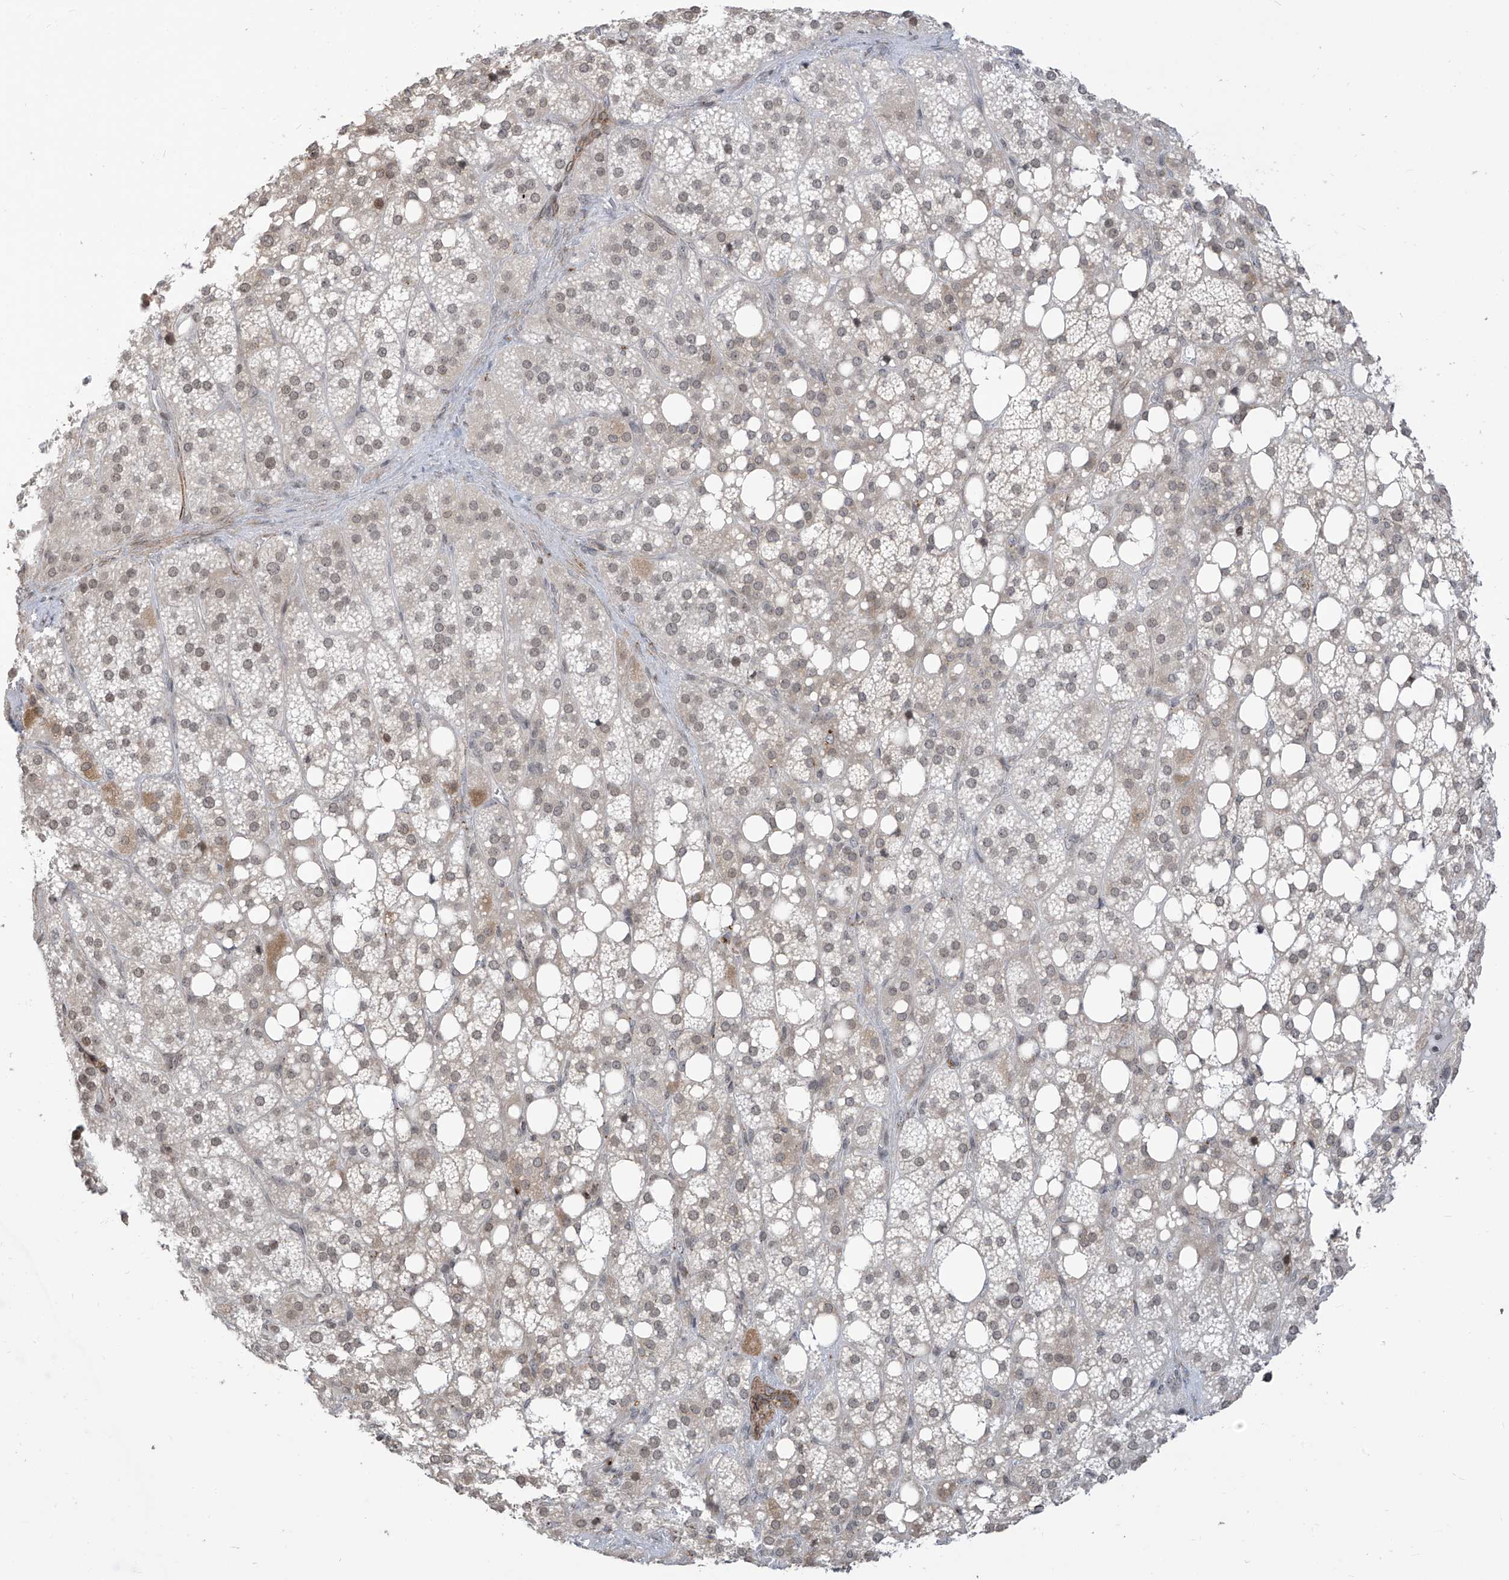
{"staining": {"intensity": "moderate", "quantity": "<25%", "location": "cytoplasmic/membranous,nuclear"}, "tissue": "adrenal gland", "cell_type": "Glandular cells", "image_type": "normal", "snomed": [{"axis": "morphology", "description": "Normal tissue, NOS"}, {"axis": "topography", "description": "Adrenal gland"}], "caption": "IHC (DAB (3,3'-diaminobenzidine)) staining of normal human adrenal gland displays moderate cytoplasmic/membranous,nuclear protein expression in approximately <25% of glandular cells. (Brightfield microscopy of DAB IHC at high magnification).", "gene": "METAP1D", "patient": {"sex": "female", "age": 59}}